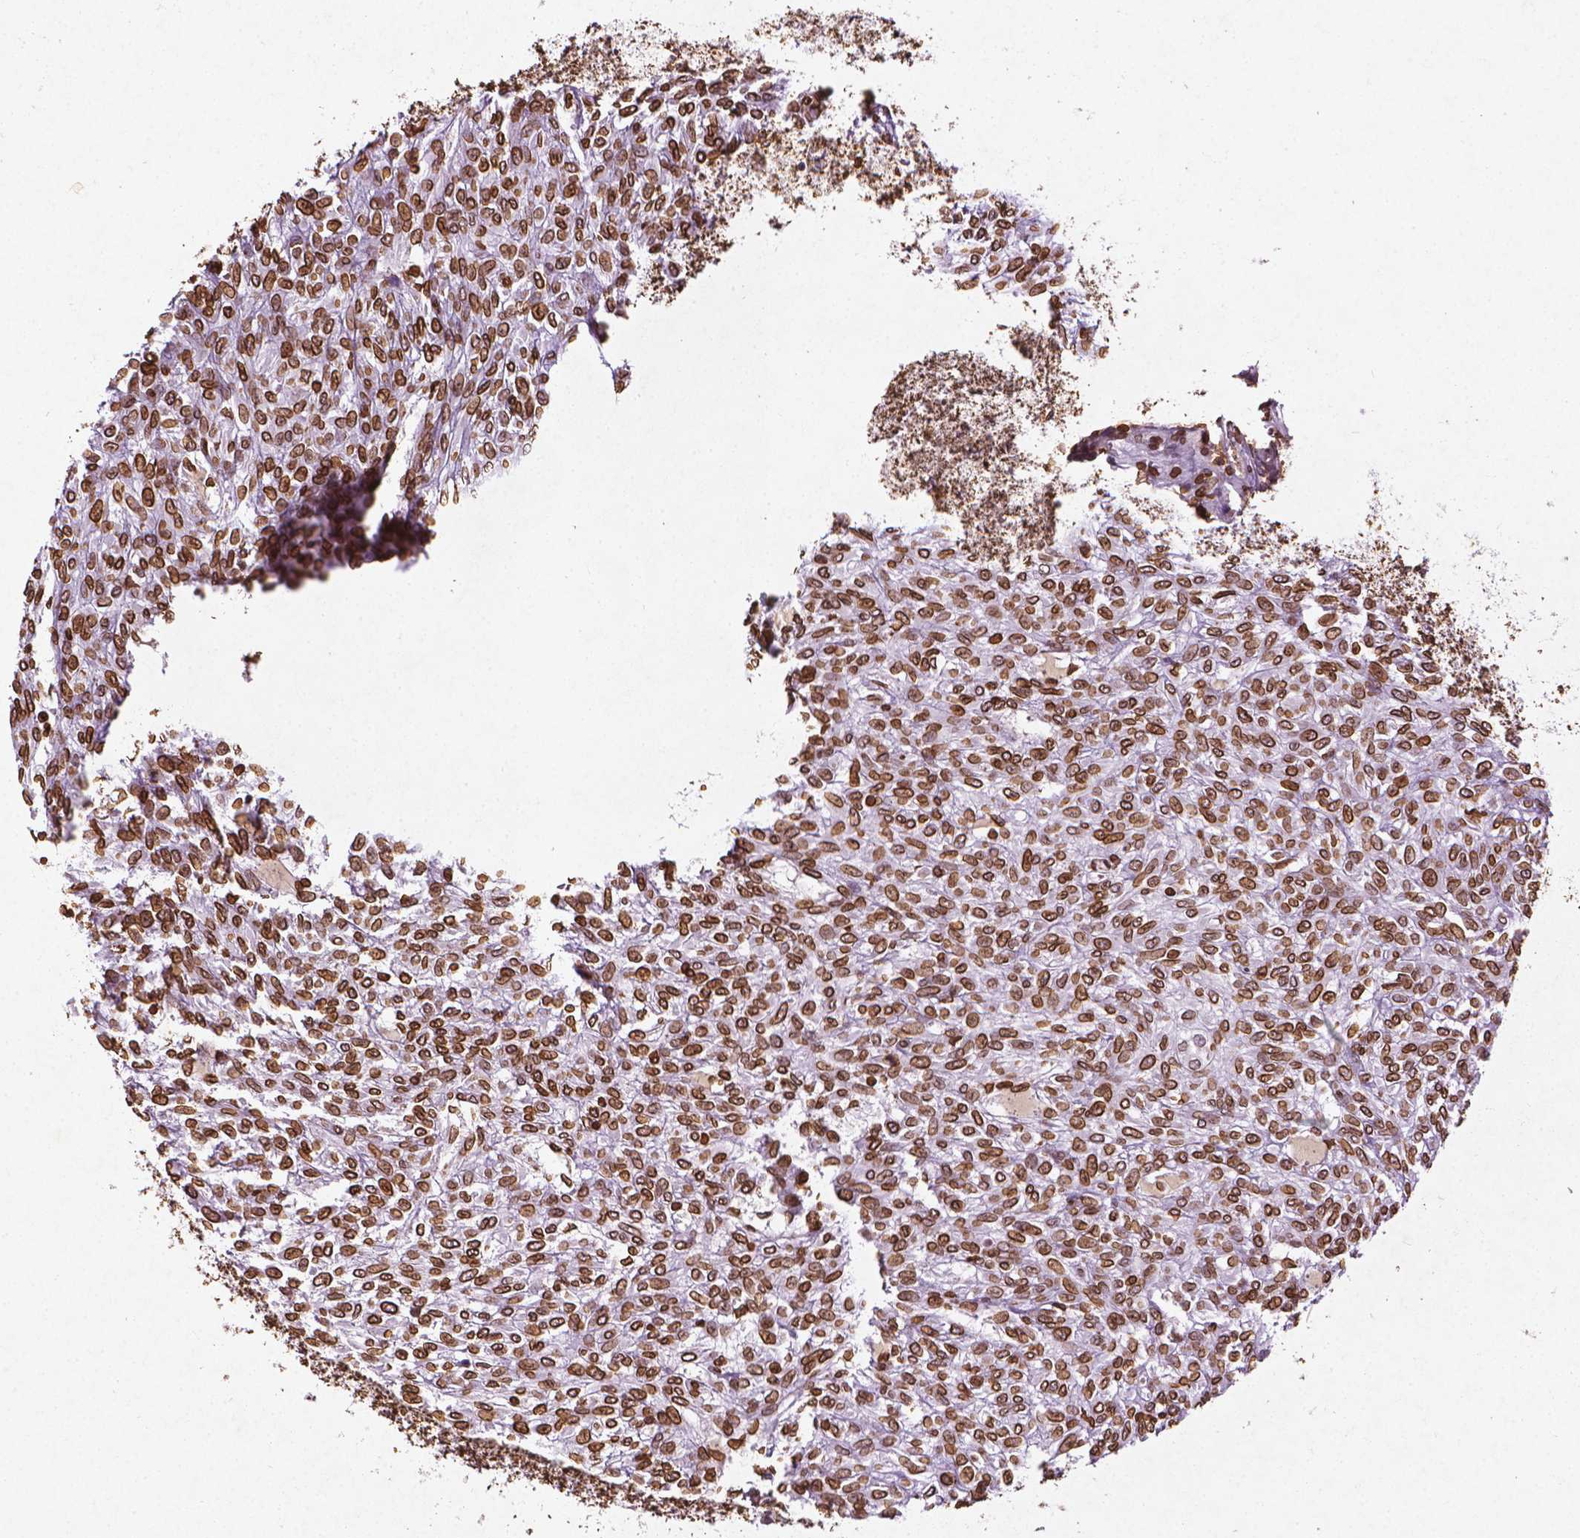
{"staining": {"intensity": "strong", "quantity": ">75%", "location": "cytoplasmic/membranous,nuclear"}, "tissue": "renal cancer", "cell_type": "Tumor cells", "image_type": "cancer", "snomed": [{"axis": "morphology", "description": "Adenocarcinoma, NOS"}, {"axis": "topography", "description": "Kidney"}], "caption": "Immunohistochemistry (IHC) (DAB) staining of renal adenocarcinoma demonstrates strong cytoplasmic/membranous and nuclear protein expression in about >75% of tumor cells.", "gene": "LMNB1", "patient": {"sex": "male", "age": 58}}